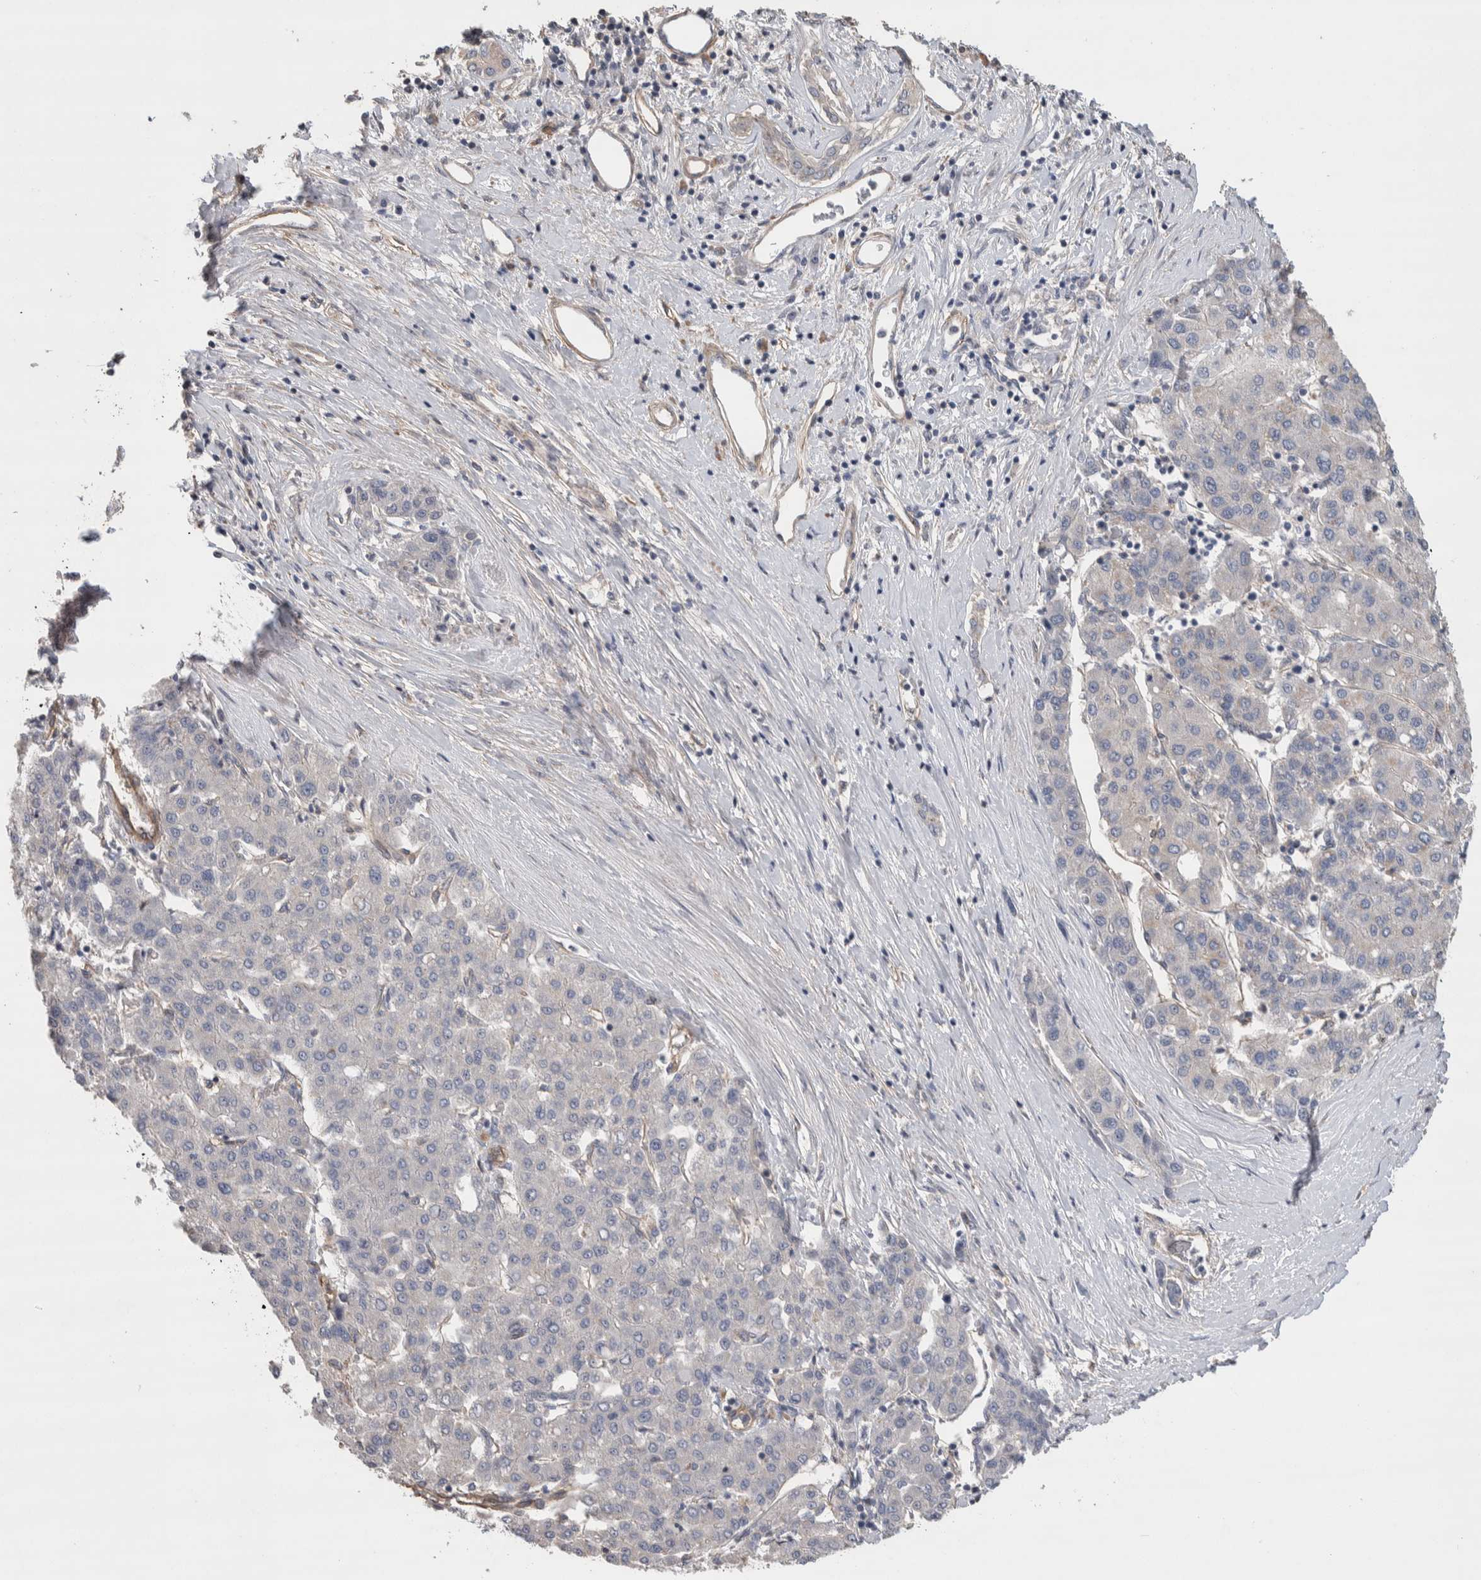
{"staining": {"intensity": "negative", "quantity": "none", "location": "none"}, "tissue": "liver cancer", "cell_type": "Tumor cells", "image_type": "cancer", "snomed": [{"axis": "morphology", "description": "Carcinoma, Hepatocellular, NOS"}, {"axis": "topography", "description": "Liver"}], "caption": "Immunohistochemistry of liver cancer (hepatocellular carcinoma) exhibits no expression in tumor cells.", "gene": "GCNA", "patient": {"sex": "male", "age": 65}}